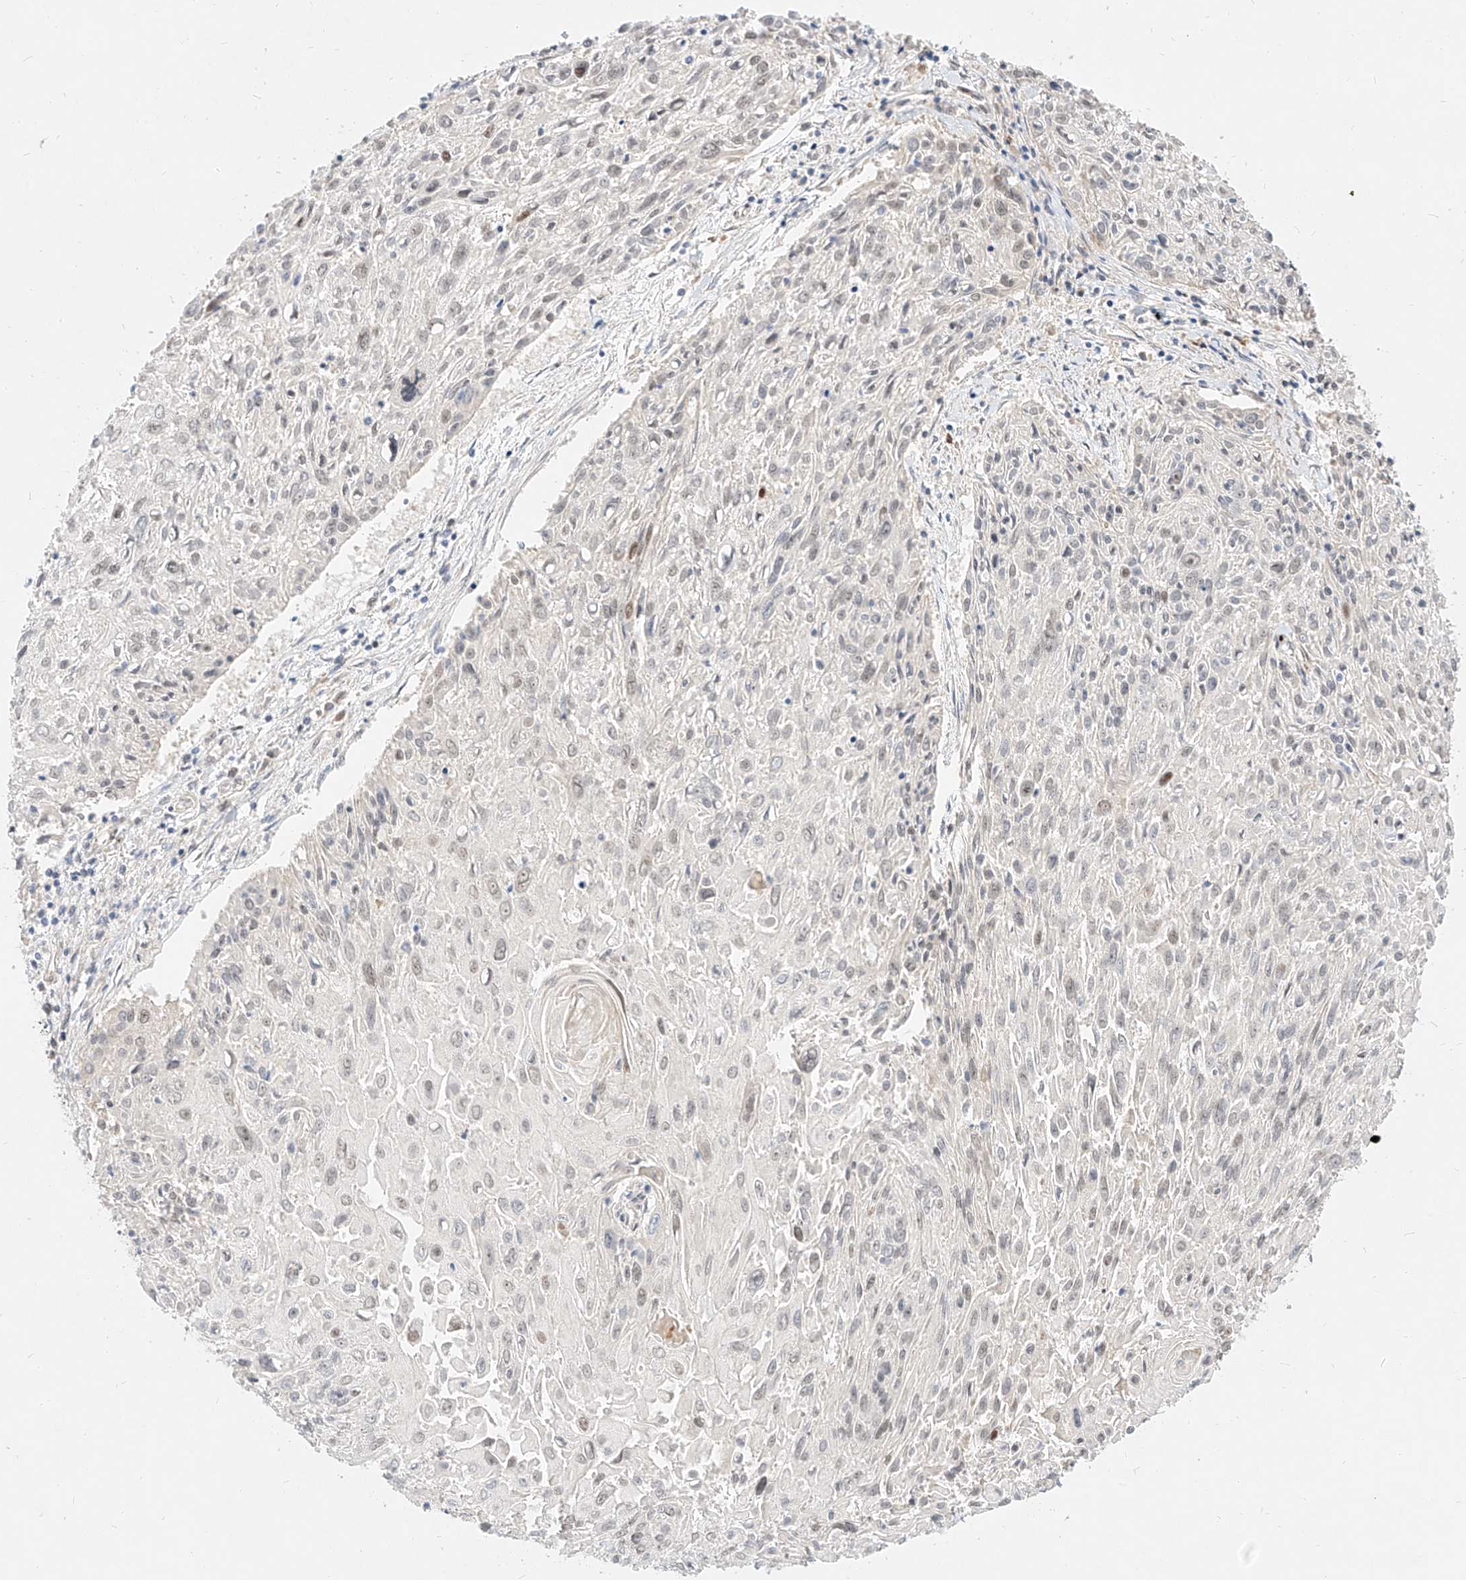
{"staining": {"intensity": "negative", "quantity": "none", "location": "none"}, "tissue": "cervical cancer", "cell_type": "Tumor cells", "image_type": "cancer", "snomed": [{"axis": "morphology", "description": "Squamous cell carcinoma, NOS"}, {"axis": "topography", "description": "Cervix"}], "caption": "Immunohistochemistry (IHC) photomicrograph of cervical cancer (squamous cell carcinoma) stained for a protein (brown), which reveals no staining in tumor cells.", "gene": "CBX8", "patient": {"sex": "female", "age": 51}}